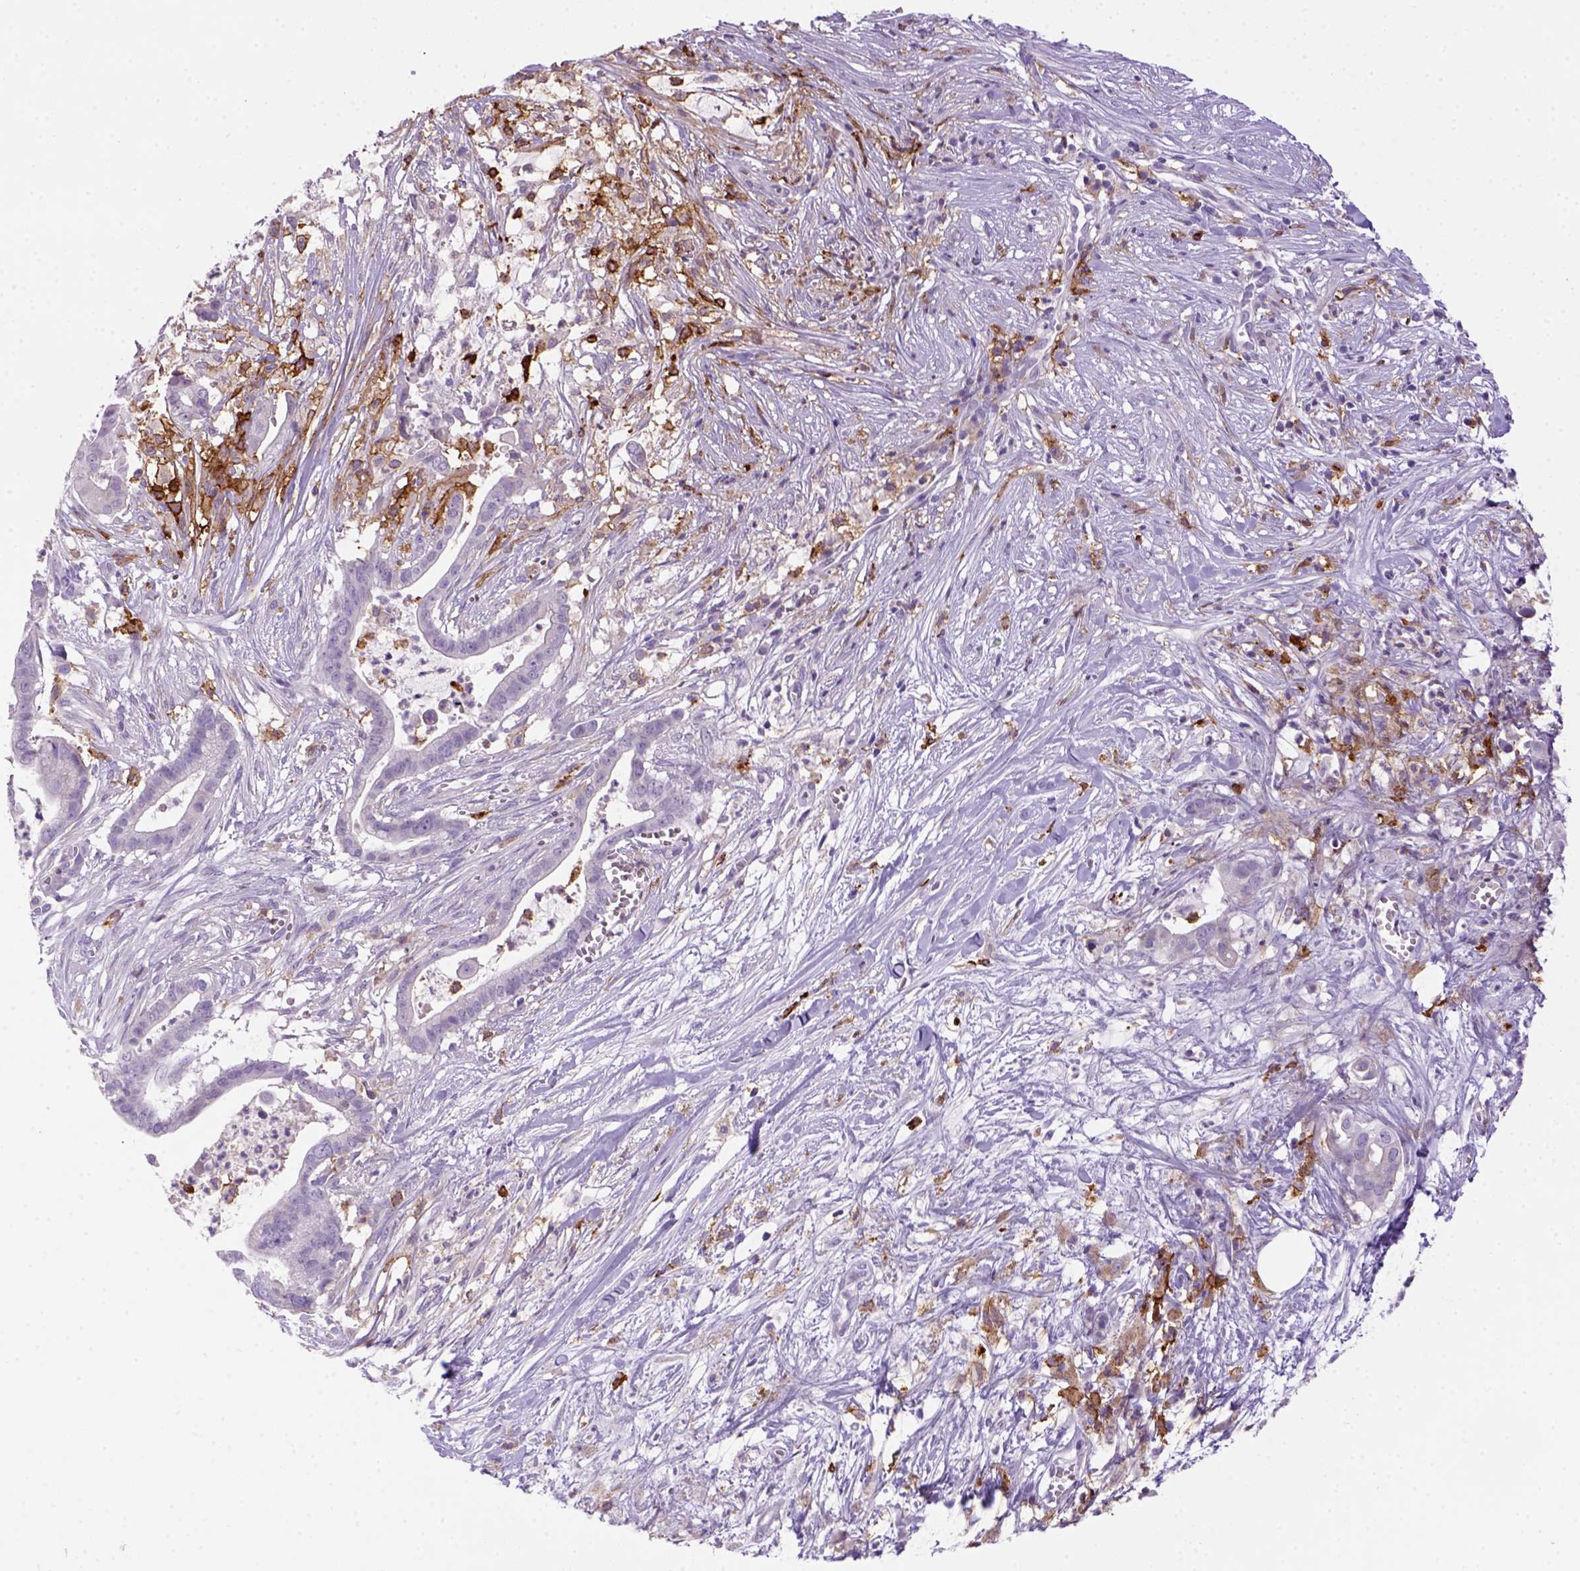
{"staining": {"intensity": "negative", "quantity": "none", "location": "none"}, "tissue": "pancreatic cancer", "cell_type": "Tumor cells", "image_type": "cancer", "snomed": [{"axis": "morphology", "description": "Adenocarcinoma, NOS"}, {"axis": "topography", "description": "Pancreas"}], "caption": "The micrograph demonstrates no staining of tumor cells in pancreatic cancer (adenocarcinoma).", "gene": "CD14", "patient": {"sex": "male", "age": 61}}